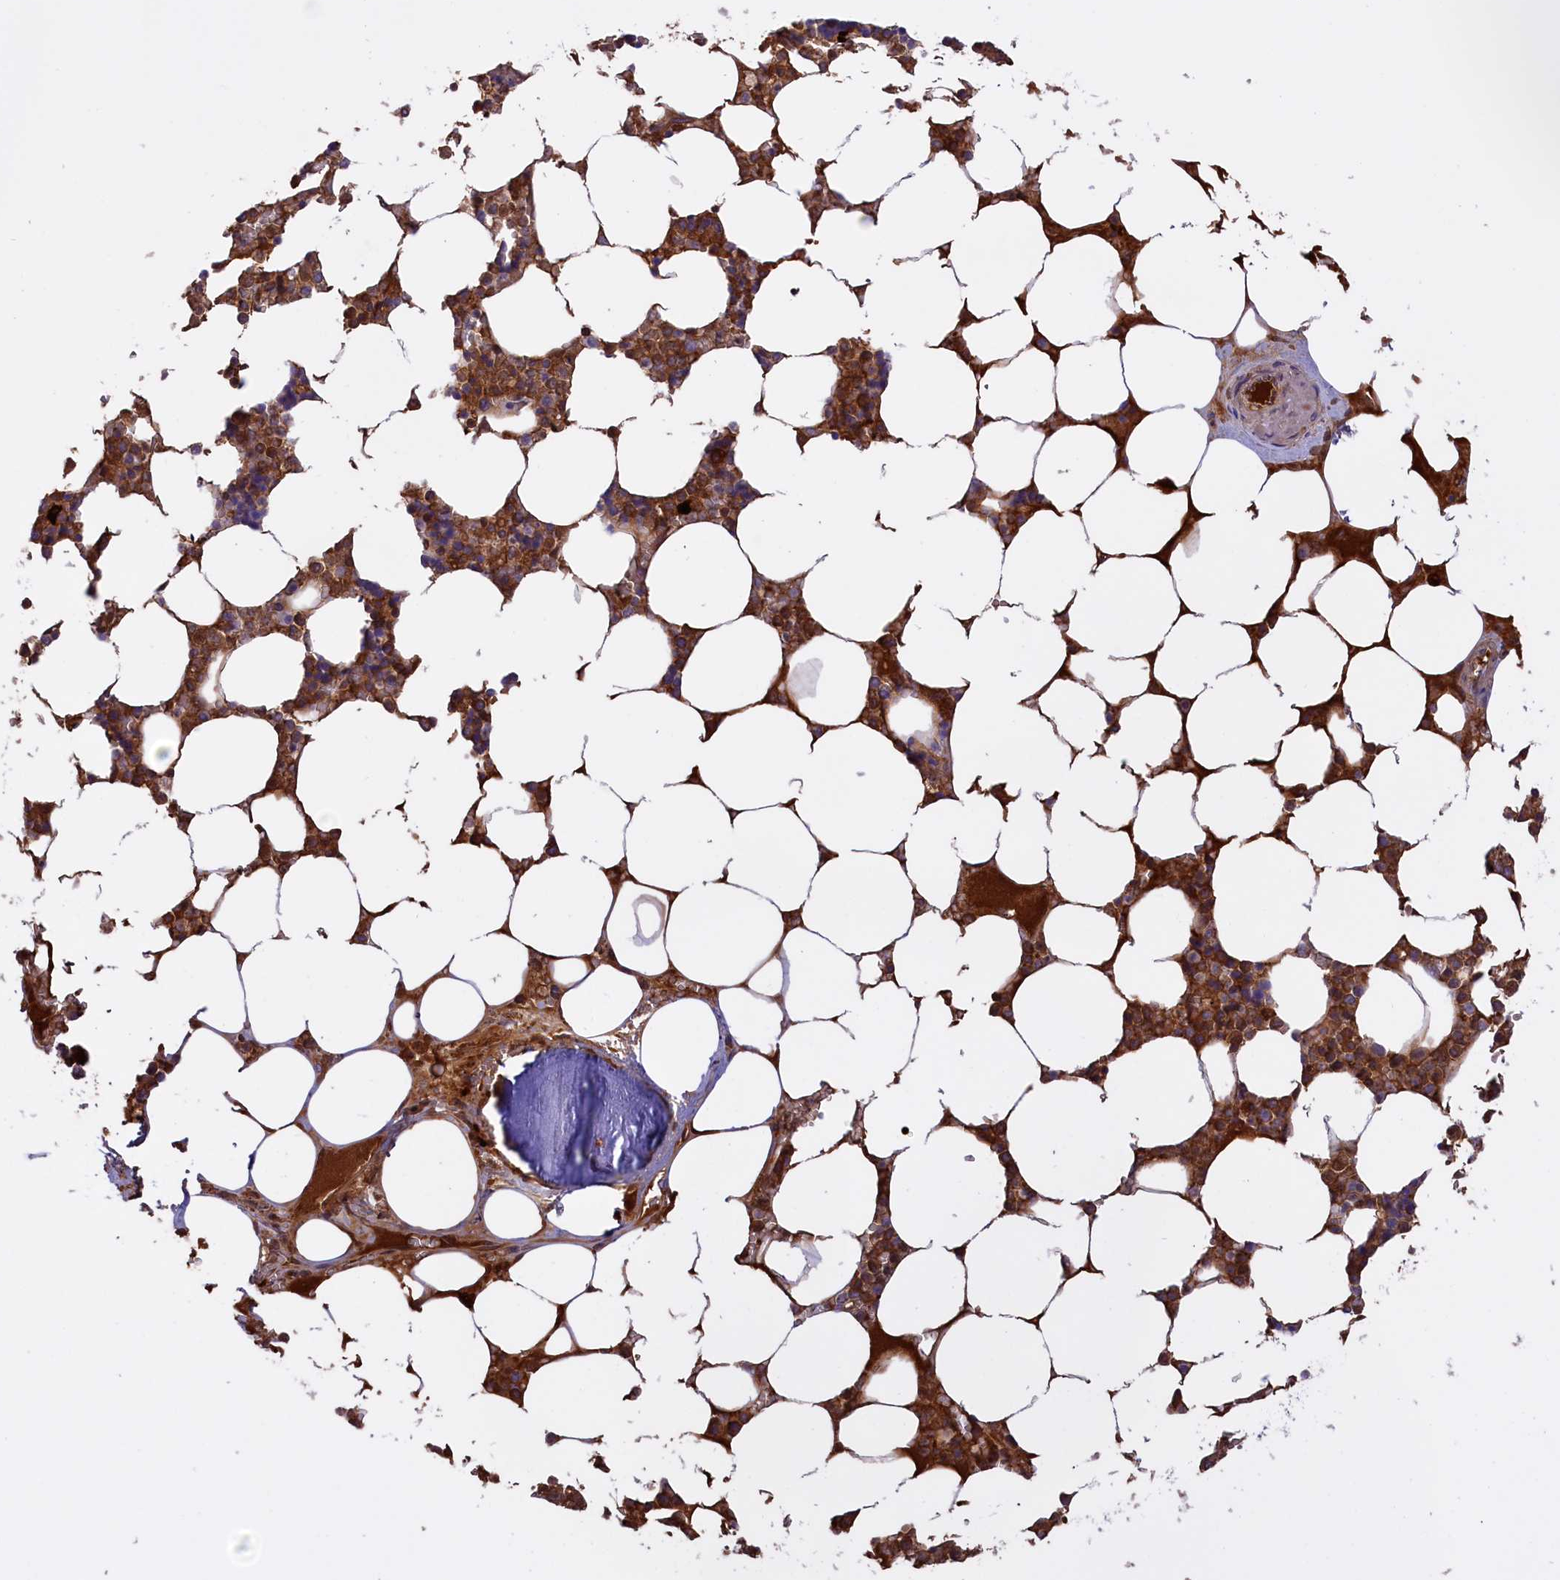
{"staining": {"intensity": "strong", "quantity": "<25%", "location": "cytoplasmic/membranous,nuclear"}, "tissue": "bone marrow", "cell_type": "Hematopoietic cells", "image_type": "normal", "snomed": [{"axis": "morphology", "description": "Normal tissue, NOS"}, {"axis": "topography", "description": "Bone marrow"}], "caption": "A high-resolution histopathology image shows IHC staining of benign bone marrow, which demonstrates strong cytoplasmic/membranous,nuclear positivity in approximately <25% of hematopoietic cells.", "gene": "RRAD", "patient": {"sex": "male", "age": 64}}